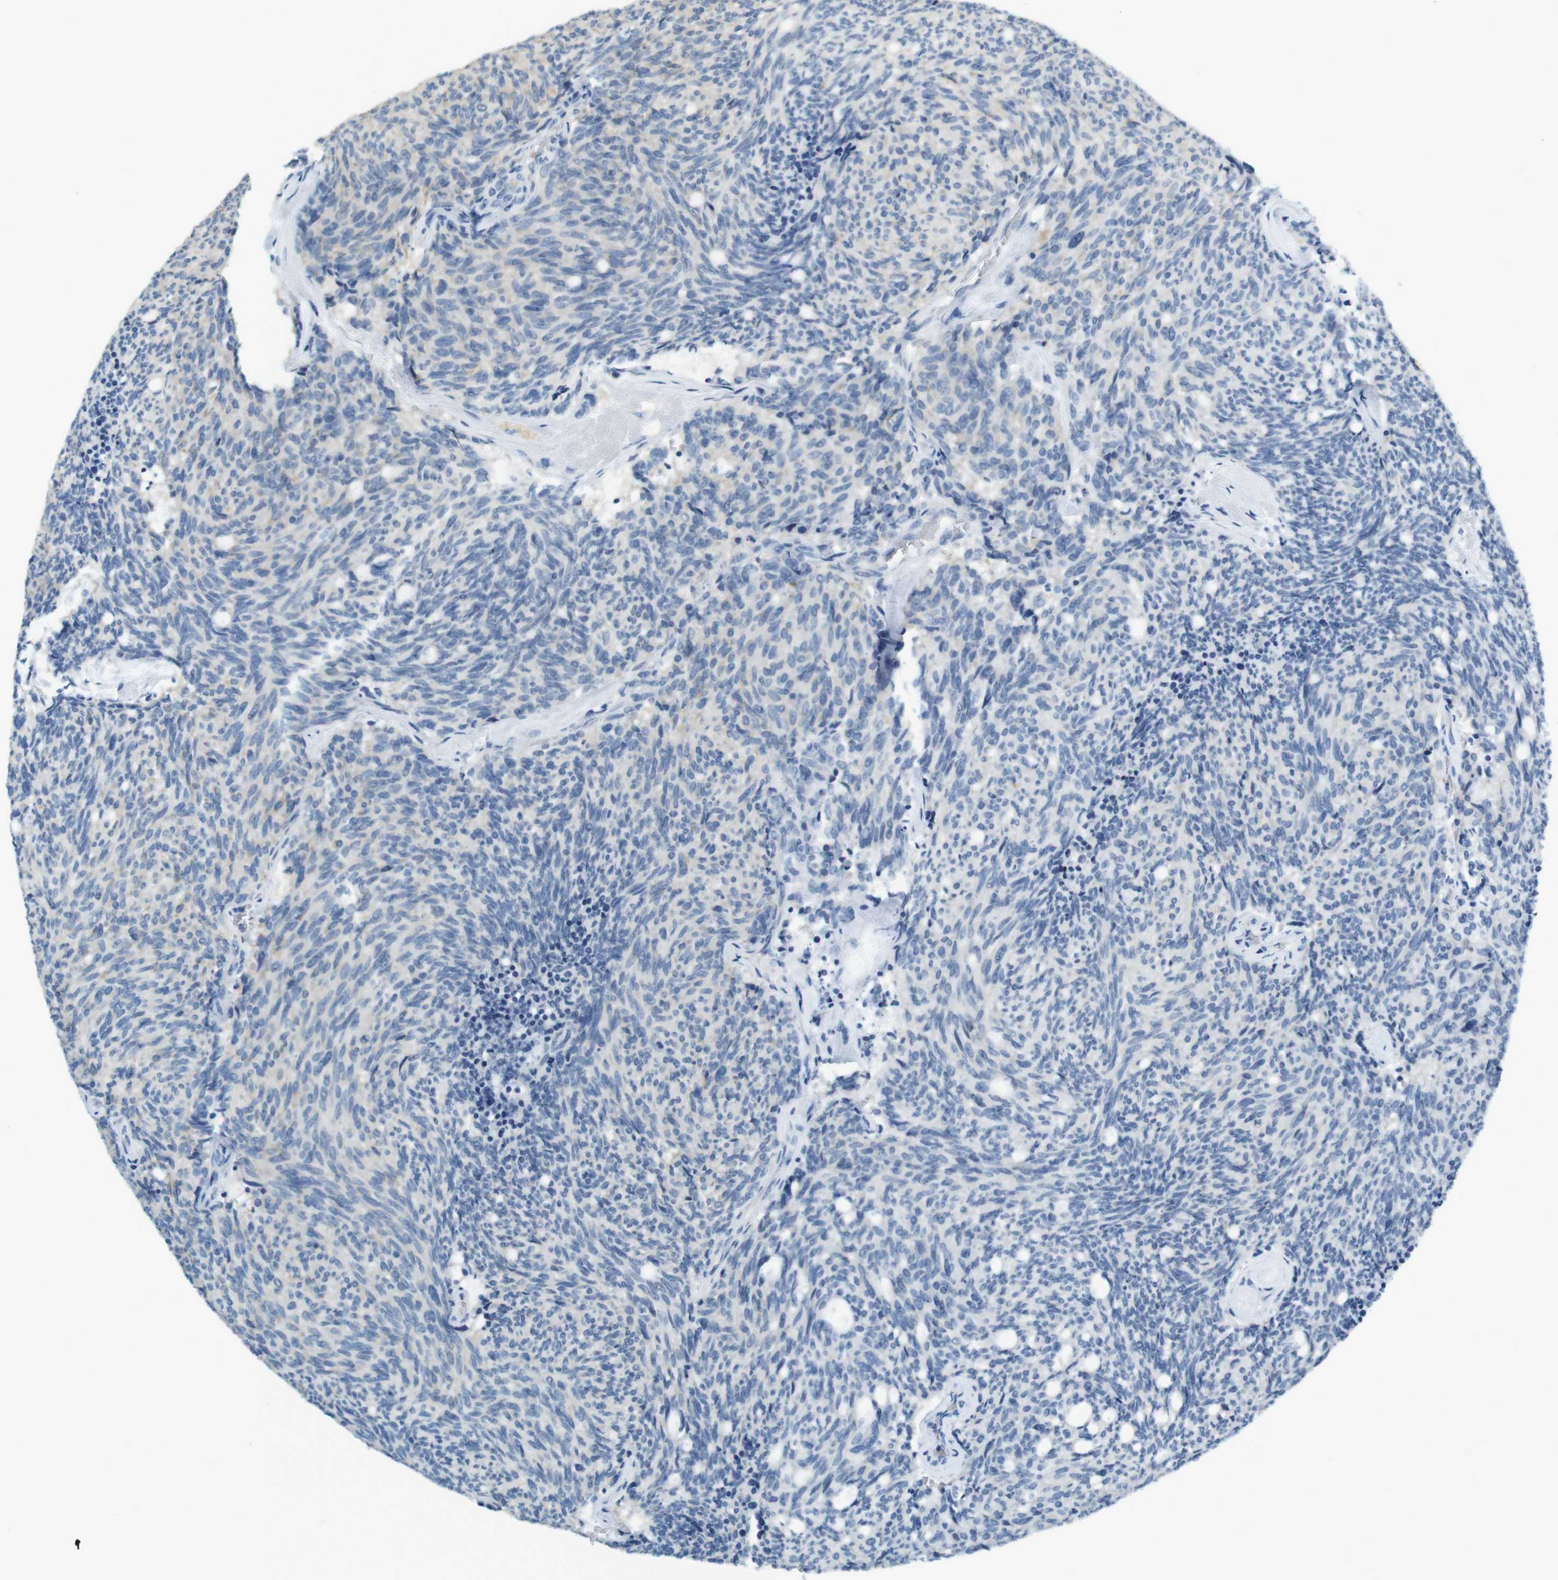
{"staining": {"intensity": "negative", "quantity": "none", "location": "none"}, "tissue": "carcinoid", "cell_type": "Tumor cells", "image_type": "cancer", "snomed": [{"axis": "morphology", "description": "Carcinoid, malignant, NOS"}, {"axis": "topography", "description": "Pancreas"}], "caption": "High power microscopy histopathology image of an immunohistochemistry (IHC) histopathology image of carcinoid, revealing no significant positivity in tumor cells. The staining was performed using DAB to visualize the protein expression in brown, while the nuclei were stained in blue with hematoxylin (Magnification: 20x).", "gene": "LRRK2", "patient": {"sex": "female", "age": 54}}